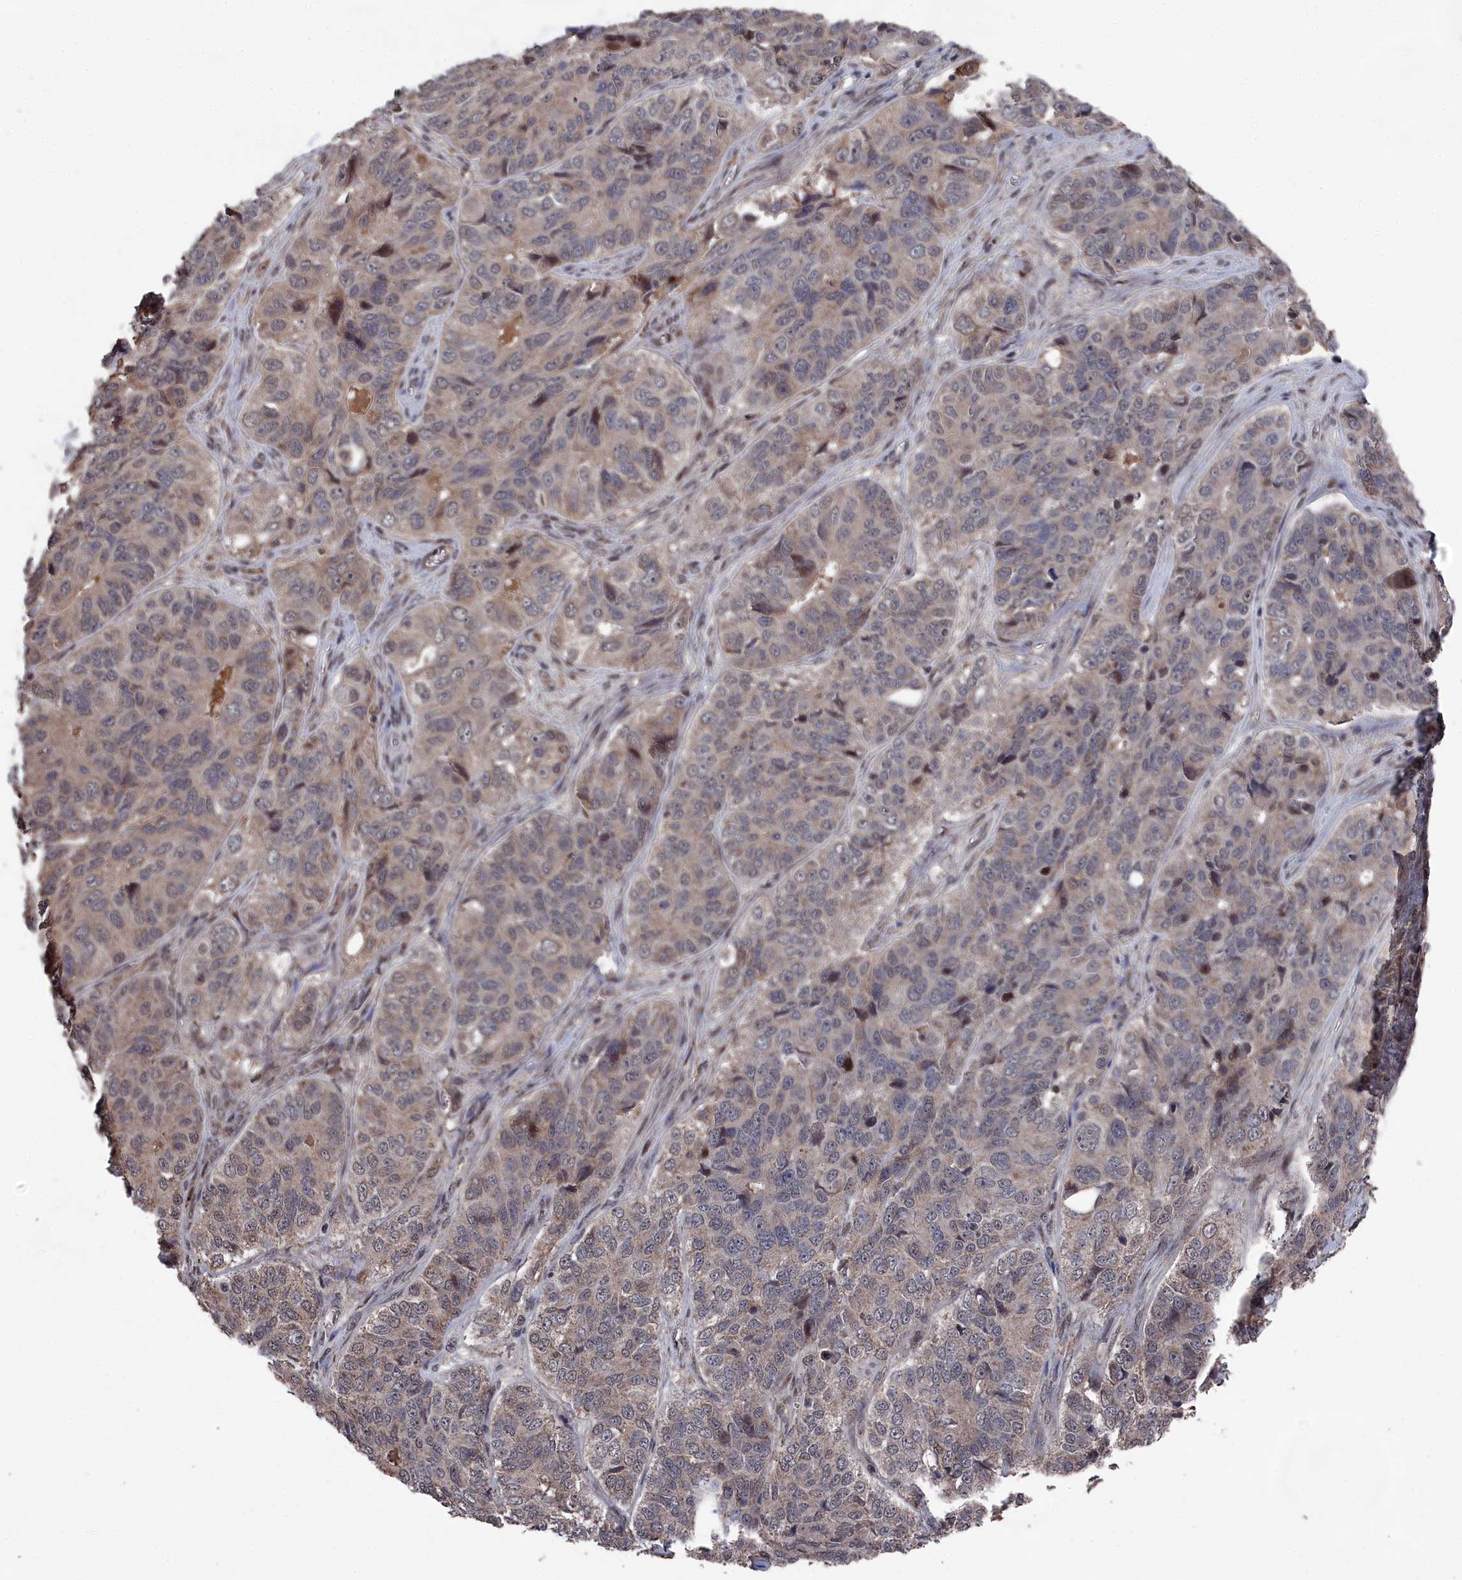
{"staining": {"intensity": "moderate", "quantity": "25%-75%", "location": "cytoplasmic/membranous"}, "tissue": "ovarian cancer", "cell_type": "Tumor cells", "image_type": "cancer", "snomed": [{"axis": "morphology", "description": "Carcinoma, endometroid"}, {"axis": "topography", "description": "Ovary"}], "caption": "A brown stain highlights moderate cytoplasmic/membranous staining of a protein in human ovarian endometroid carcinoma tumor cells. (brown staining indicates protein expression, while blue staining denotes nuclei).", "gene": "CEACAM21", "patient": {"sex": "female", "age": 51}}